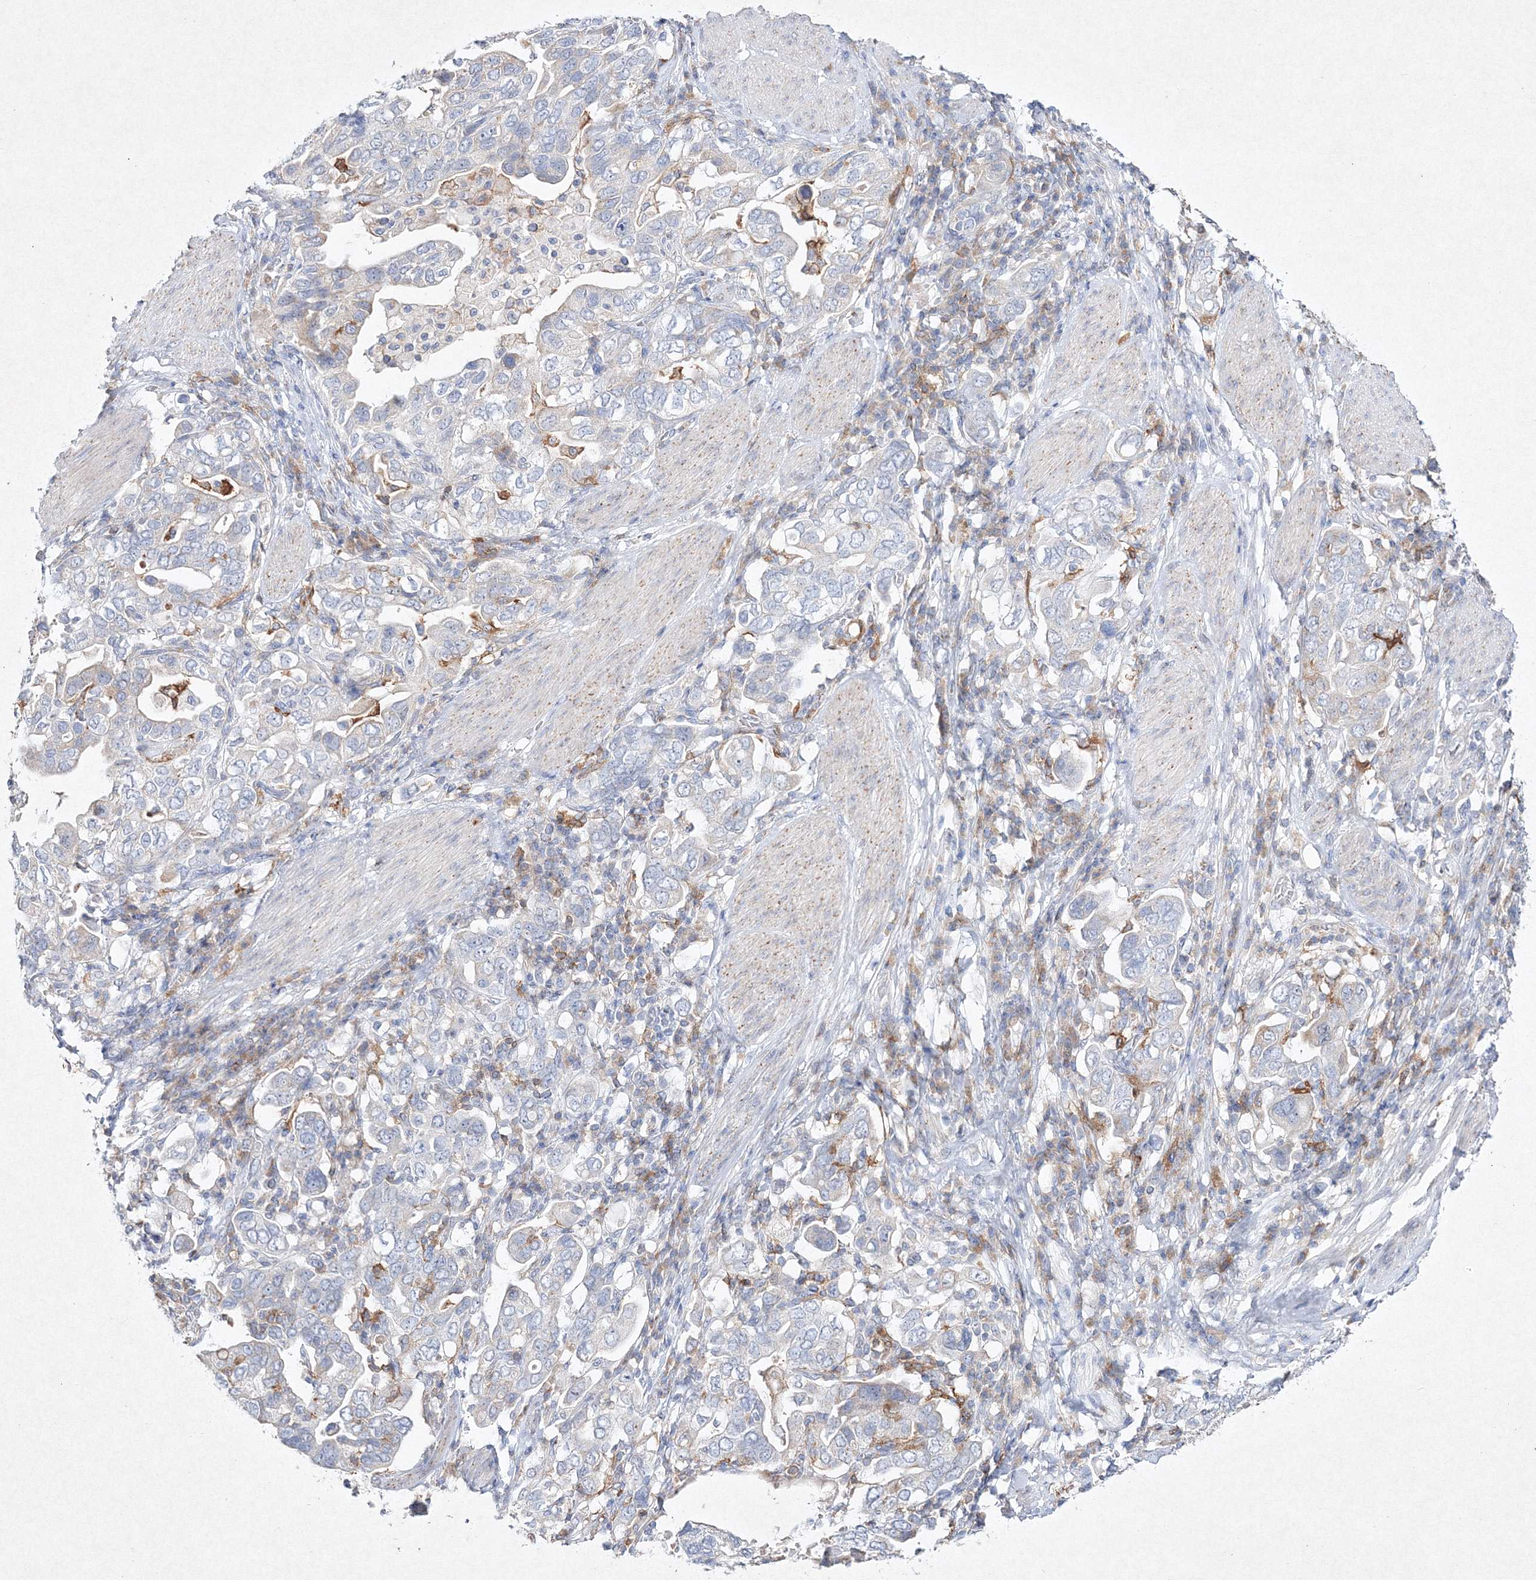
{"staining": {"intensity": "negative", "quantity": "none", "location": "none"}, "tissue": "stomach cancer", "cell_type": "Tumor cells", "image_type": "cancer", "snomed": [{"axis": "morphology", "description": "Adenocarcinoma, NOS"}, {"axis": "topography", "description": "Stomach, upper"}], "caption": "Immunohistochemistry of human stomach cancer (adenocarcinoma) demonstrates no staining in tumor cells.", "gene": "HCST", "patient": {"sex": "male", "age": 62}}